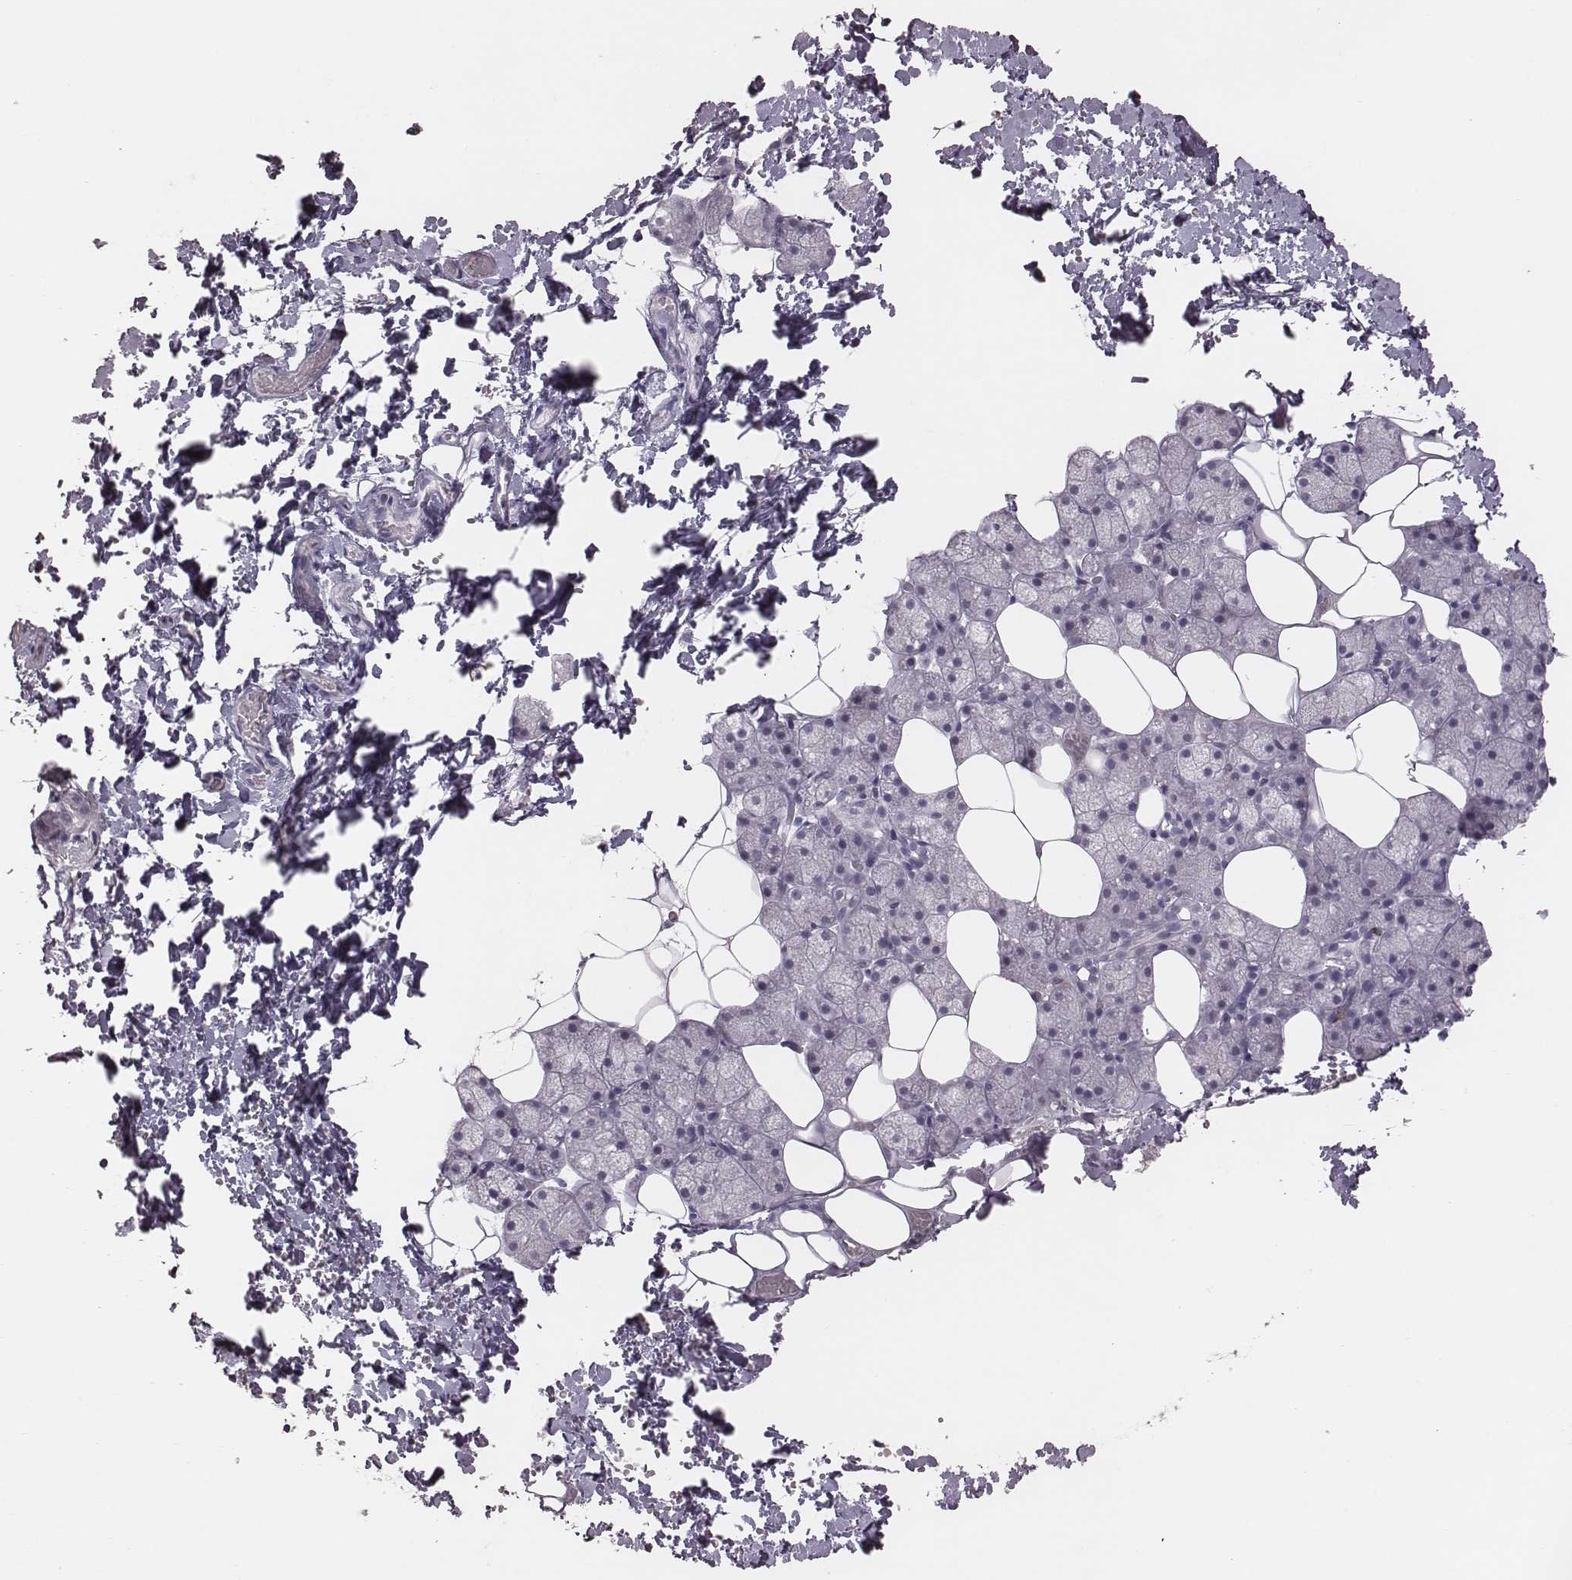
{"staining": {"intensity": "negative", "quantity": "none", "location": "none"}, "tissue": "salivary gland", "cell_type": "Glandular cells", "image_type": "normal", "snomed": [{"axis": "morphology", "description": "Normal tissue, NOS"}, {"axis": "topography", "description": "Salivary gland"}], "caption": "Immunohistochemistry (IHC) of unremarkable salivary gland exhibits no positivity in glandular cells. (DAB immunohistochemistry with hematoxylin counter stain).", "gene": "PDCD1", "patient": {"sex": "male", "age": 38}}